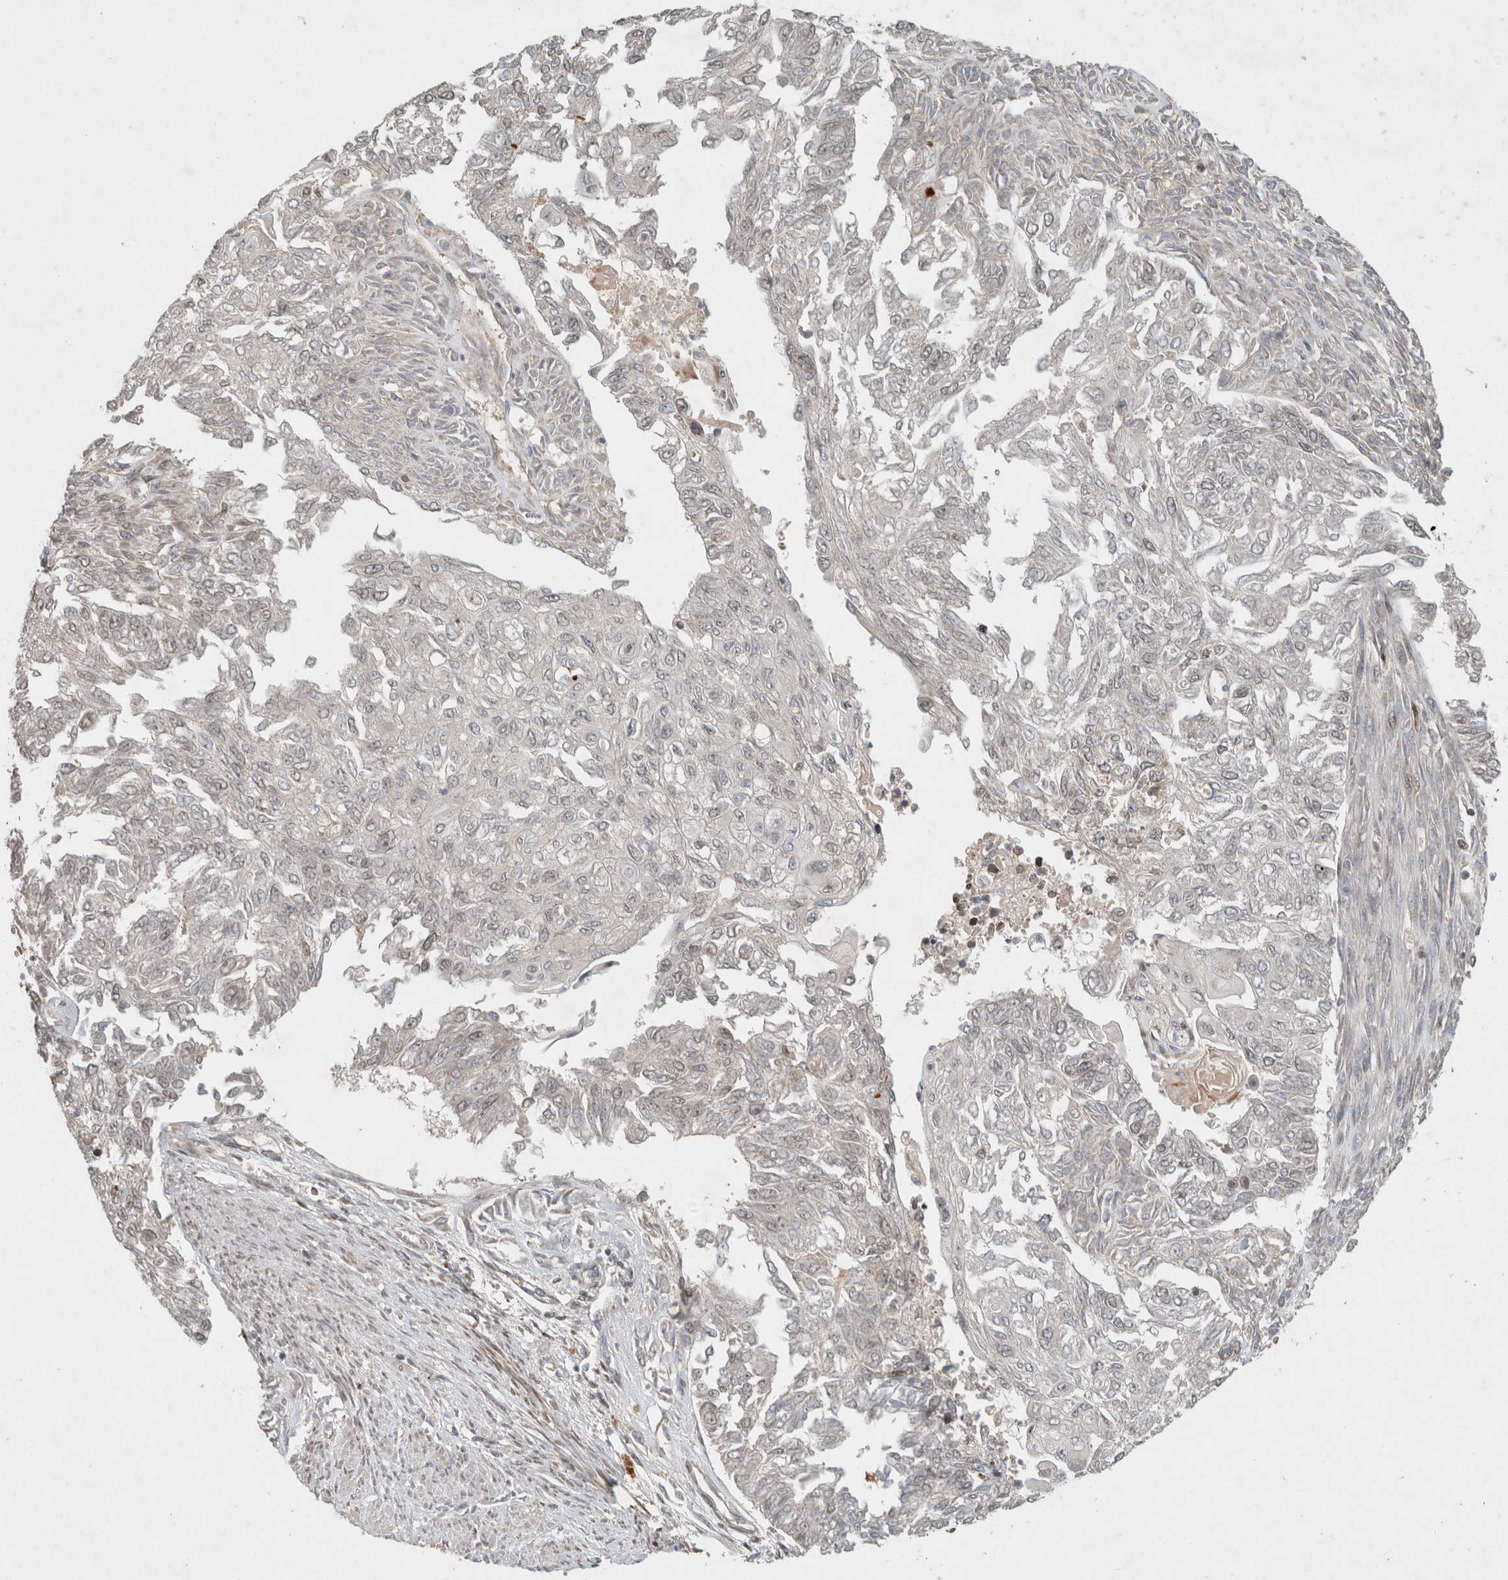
{"staining": {"intensity": "negative", "quantity": "none", "location": "none"}, "tissue": "endometrial cancer", "cell_type": "Tumor cells", "image_type": "cancer", "snomed": [{"axis": "morphology", "description": "Adenocarcinoma, NOS"}, {"axis": "topography", "description": "Endometrium"}], "caption": "This micrograph is of adenocarcinoma (endometrial) stained with IHC to label a protein in brown with the nuclei are counter-stained blue. There is no expression in tumor cells.", "gene": "CAAP1", "patient": {"sex": "female", "age": 32}}